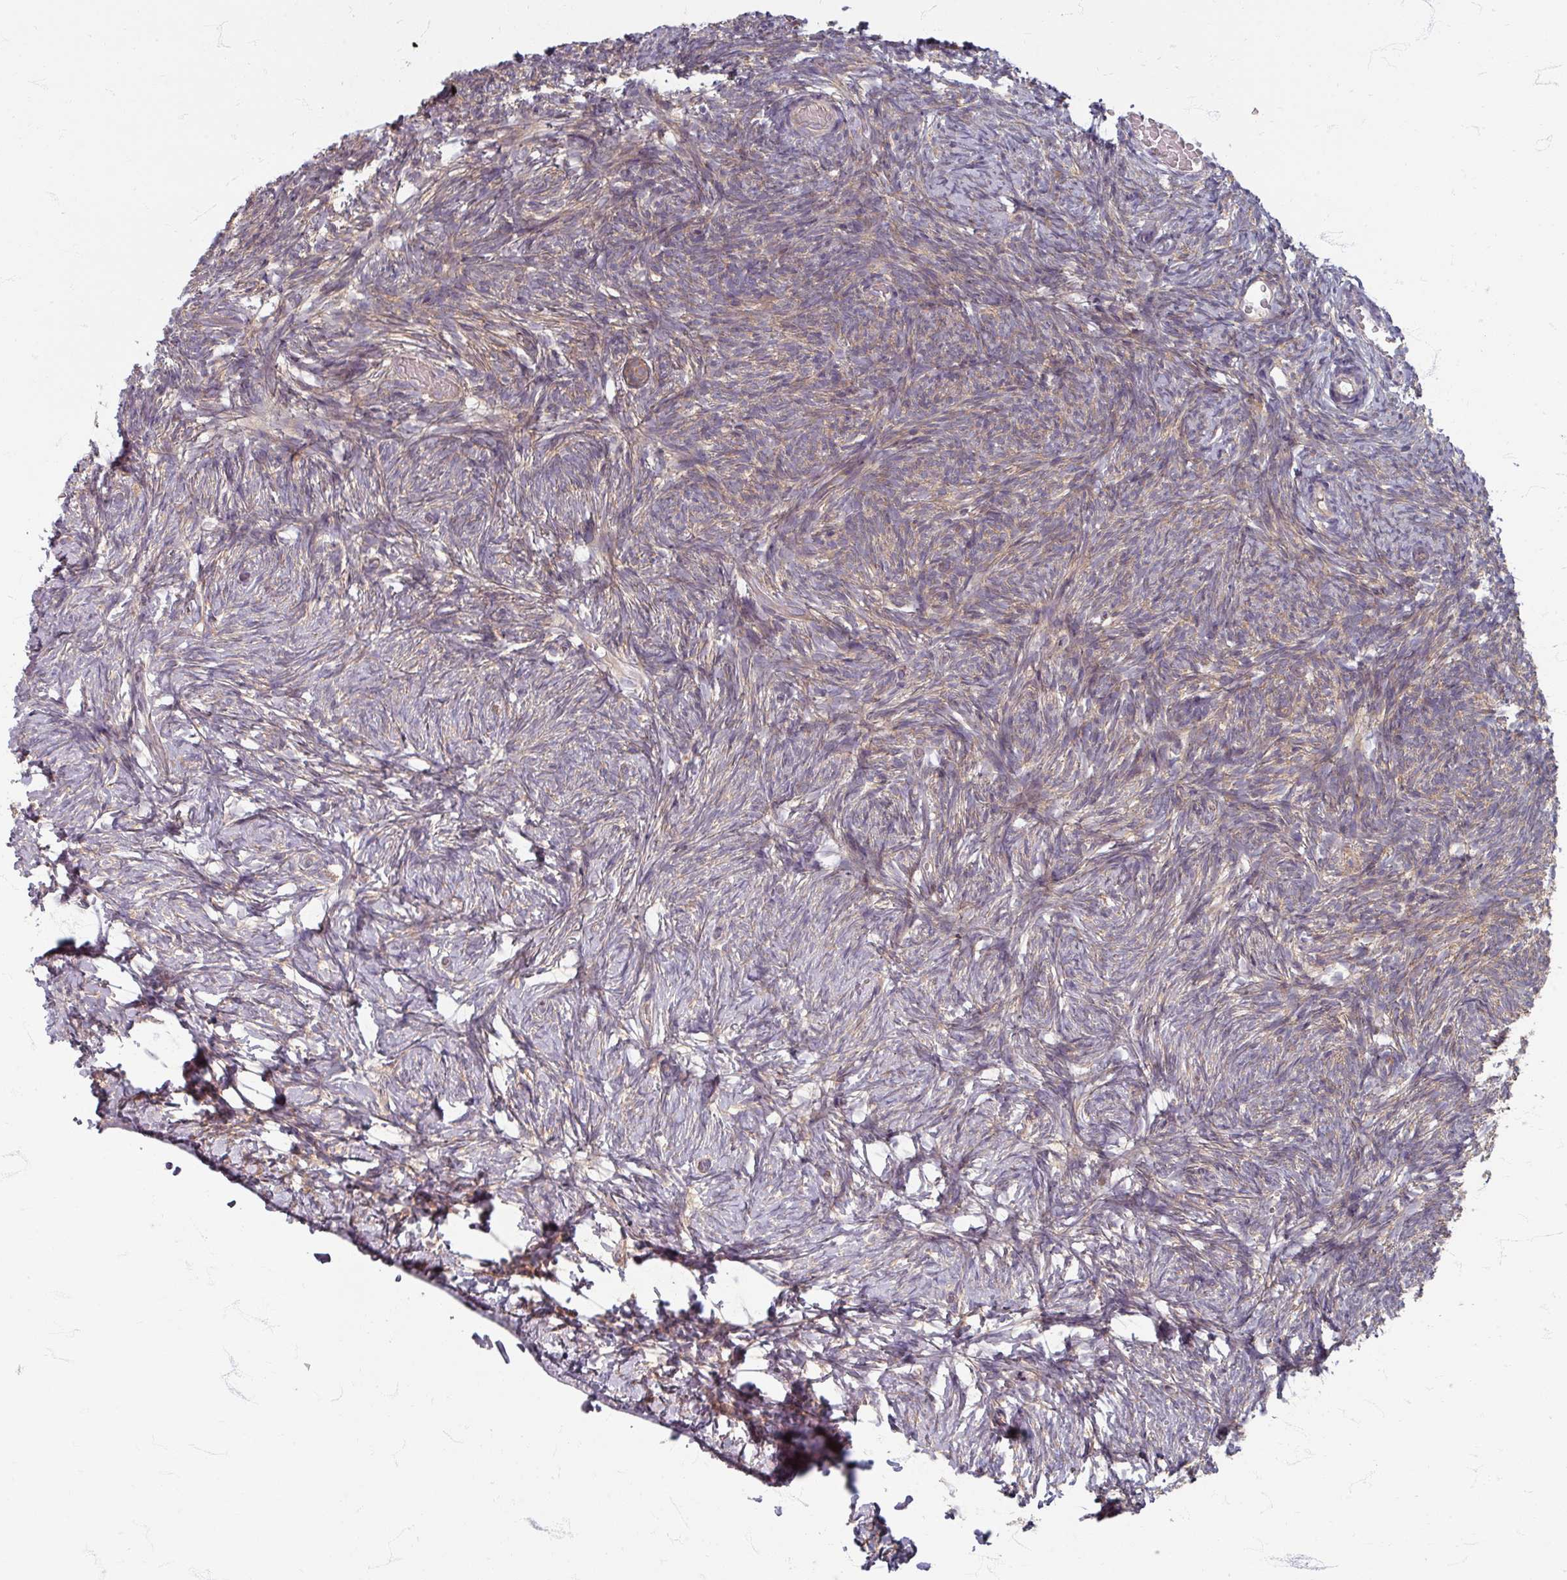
{"staining": {"intensity": "weak", "quantity": ">75%", "location": "cytoplasmic/membranous"}, "tissue": "ovary", "cell_type": "Follicle cells", "image_type": "normal", "snomed": [{"axis": "morphology", "description": "Normal tissue, NOS"}, {"axis": "topography", "description": "Ovary"}], "caption": "Protein expression analysis of unremarkable human ovary reveals weak cytoplasmic/membranous staining in approximately >75% of follicle cells. (brown staining indicates protein expression, while blue staining denotes nuclei).", "gene": "STAM", "patient": {"sex": "female", "age": 39}}